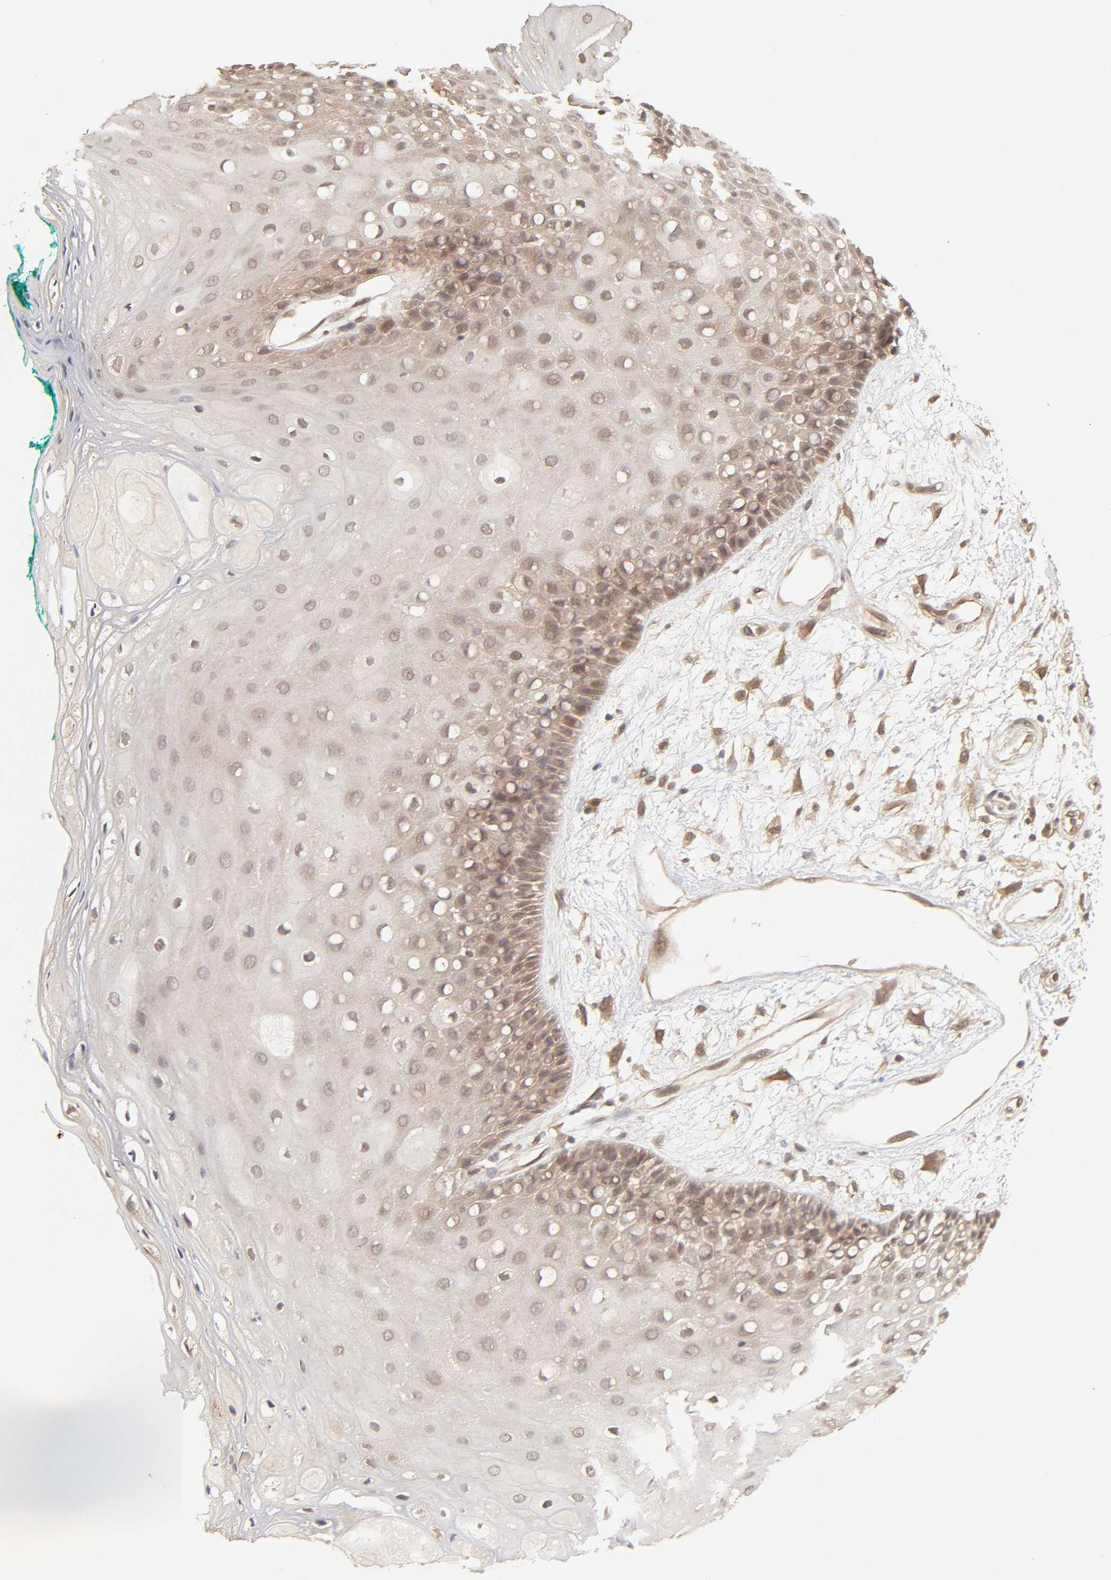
{"staining": {"intensity": "weak", "quantity": "25%-75%", "location": "cytoplasmic/membranous"}, "tissue": "oral mucosa", "cell_type": "Squamous epithelial cells", "image_type": "normal", "snomed": [{"axis": "morphology", "description": "Normal tissue, NOS"}, {"axis": "morphology", "description": "Squamous cell carcinoma, NOS"}, {"axis": "topography", "description": "Skeletal muscle"}, {"axis": "topography", "description": "Oral tissue"}, {"axis": "topography", "description": "Head-Neck"}], "caption": "Immunohistochemical staining of normal oral mucosa shows 25%-75% levels of weak cytoplasmic/membranous protein expression in approximately 25%-75% of squamous epithelial cells.", "gene": "MAPK1", "patient": {"sex": "female", "age": 84}}